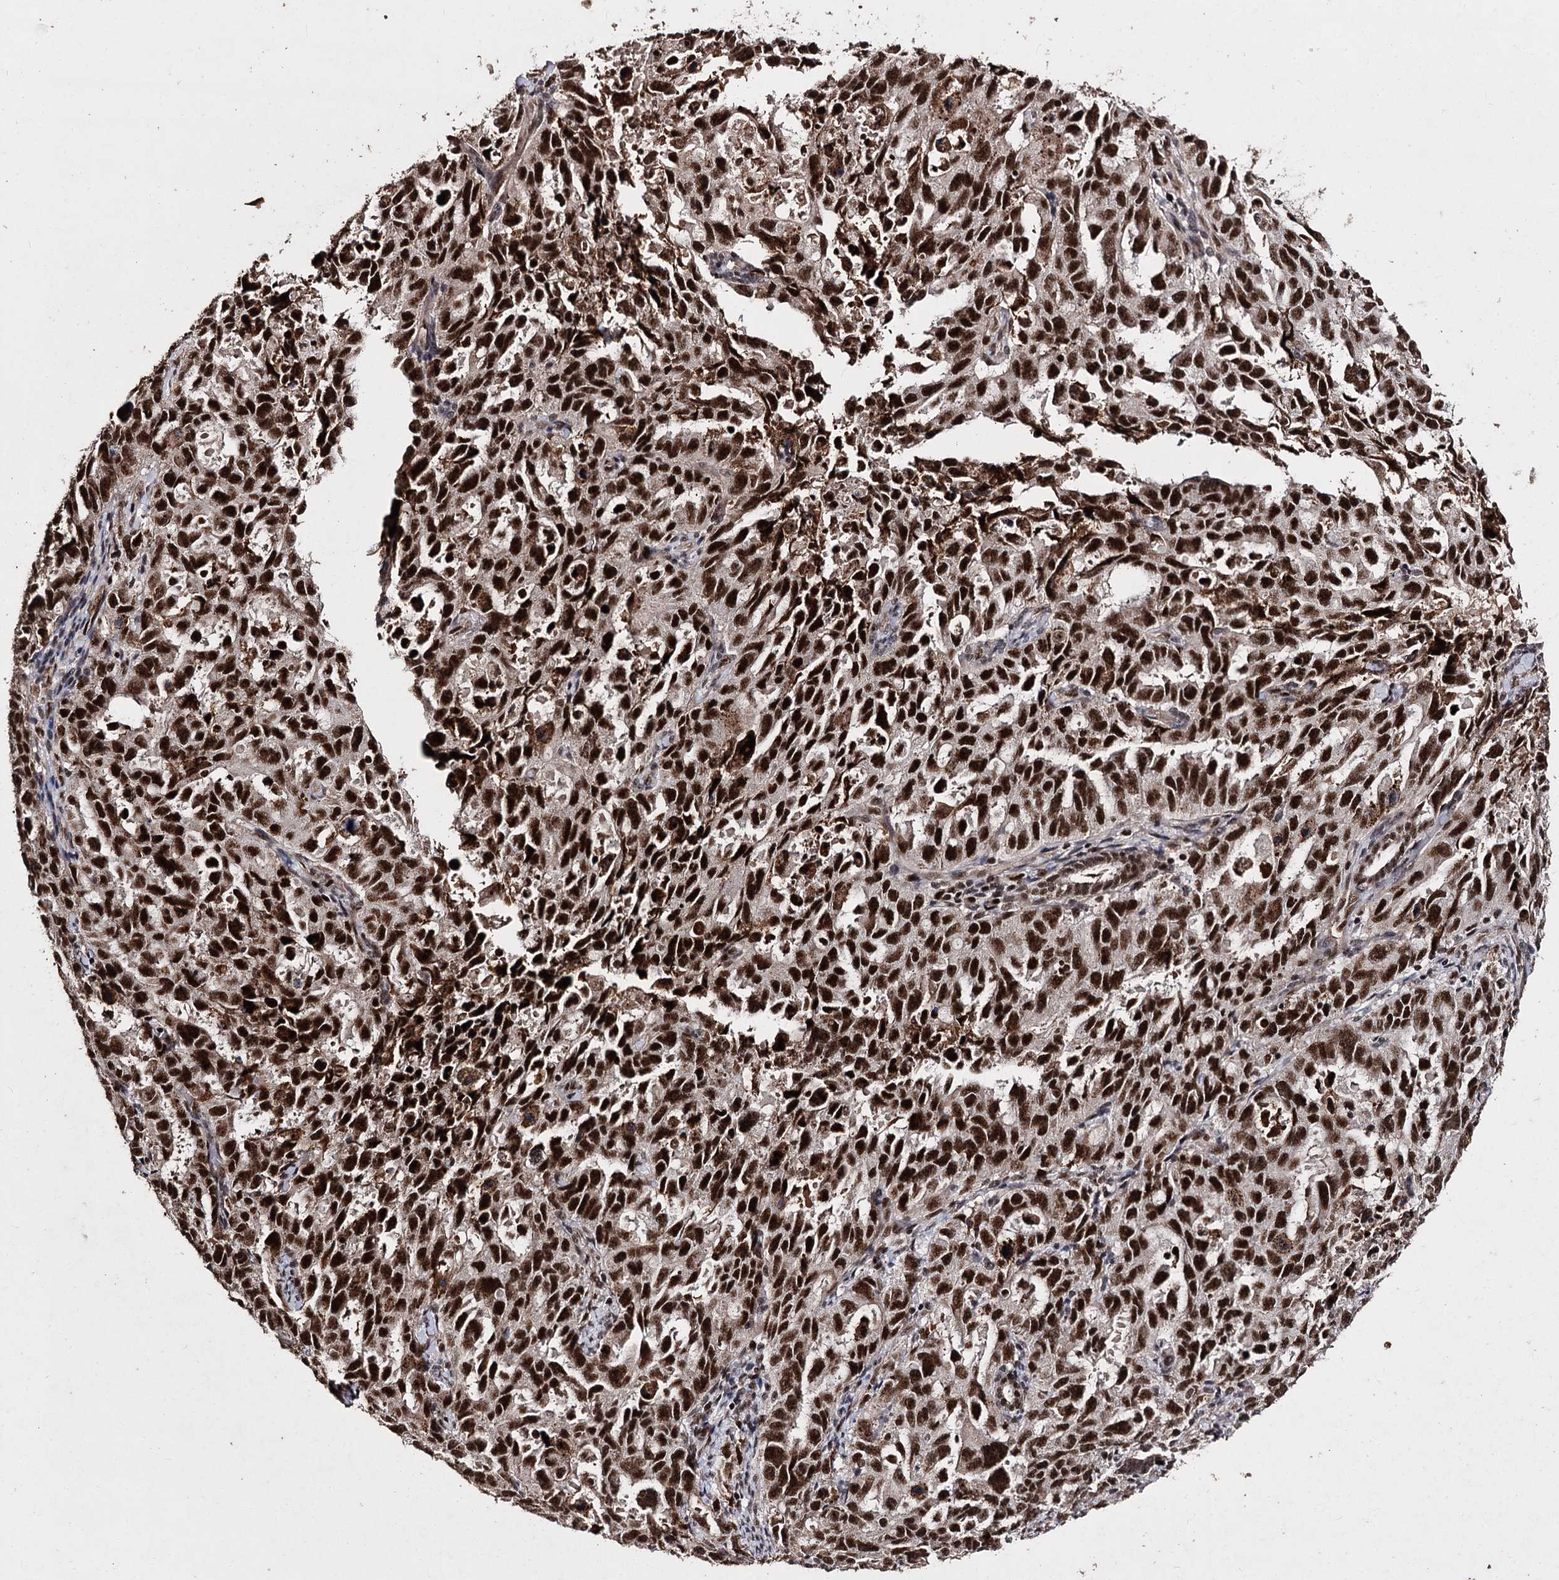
{"staining": {"intensity": "strong", "quantity": ">75%", "location": "nuclear"}, "tissue": "endometrial cancer", "cell_type": "Tumor cells", "image_type": "cancer", "snomed": [{"axis": "morphology", "description": "Adenocarcinoma, NOS"}, {"axis": "topography", "description": "Endometrium"}], "caption": "Immunohistochemistry (IHC) (DAB (3,3'-diaminobenzidine)) staining of endometrial cancer demonstrates strong nuclear protein positivity in about >75% of tumor cells.", "gene": "U2SURP", "patient": {"sex": "female", "age": 65}}